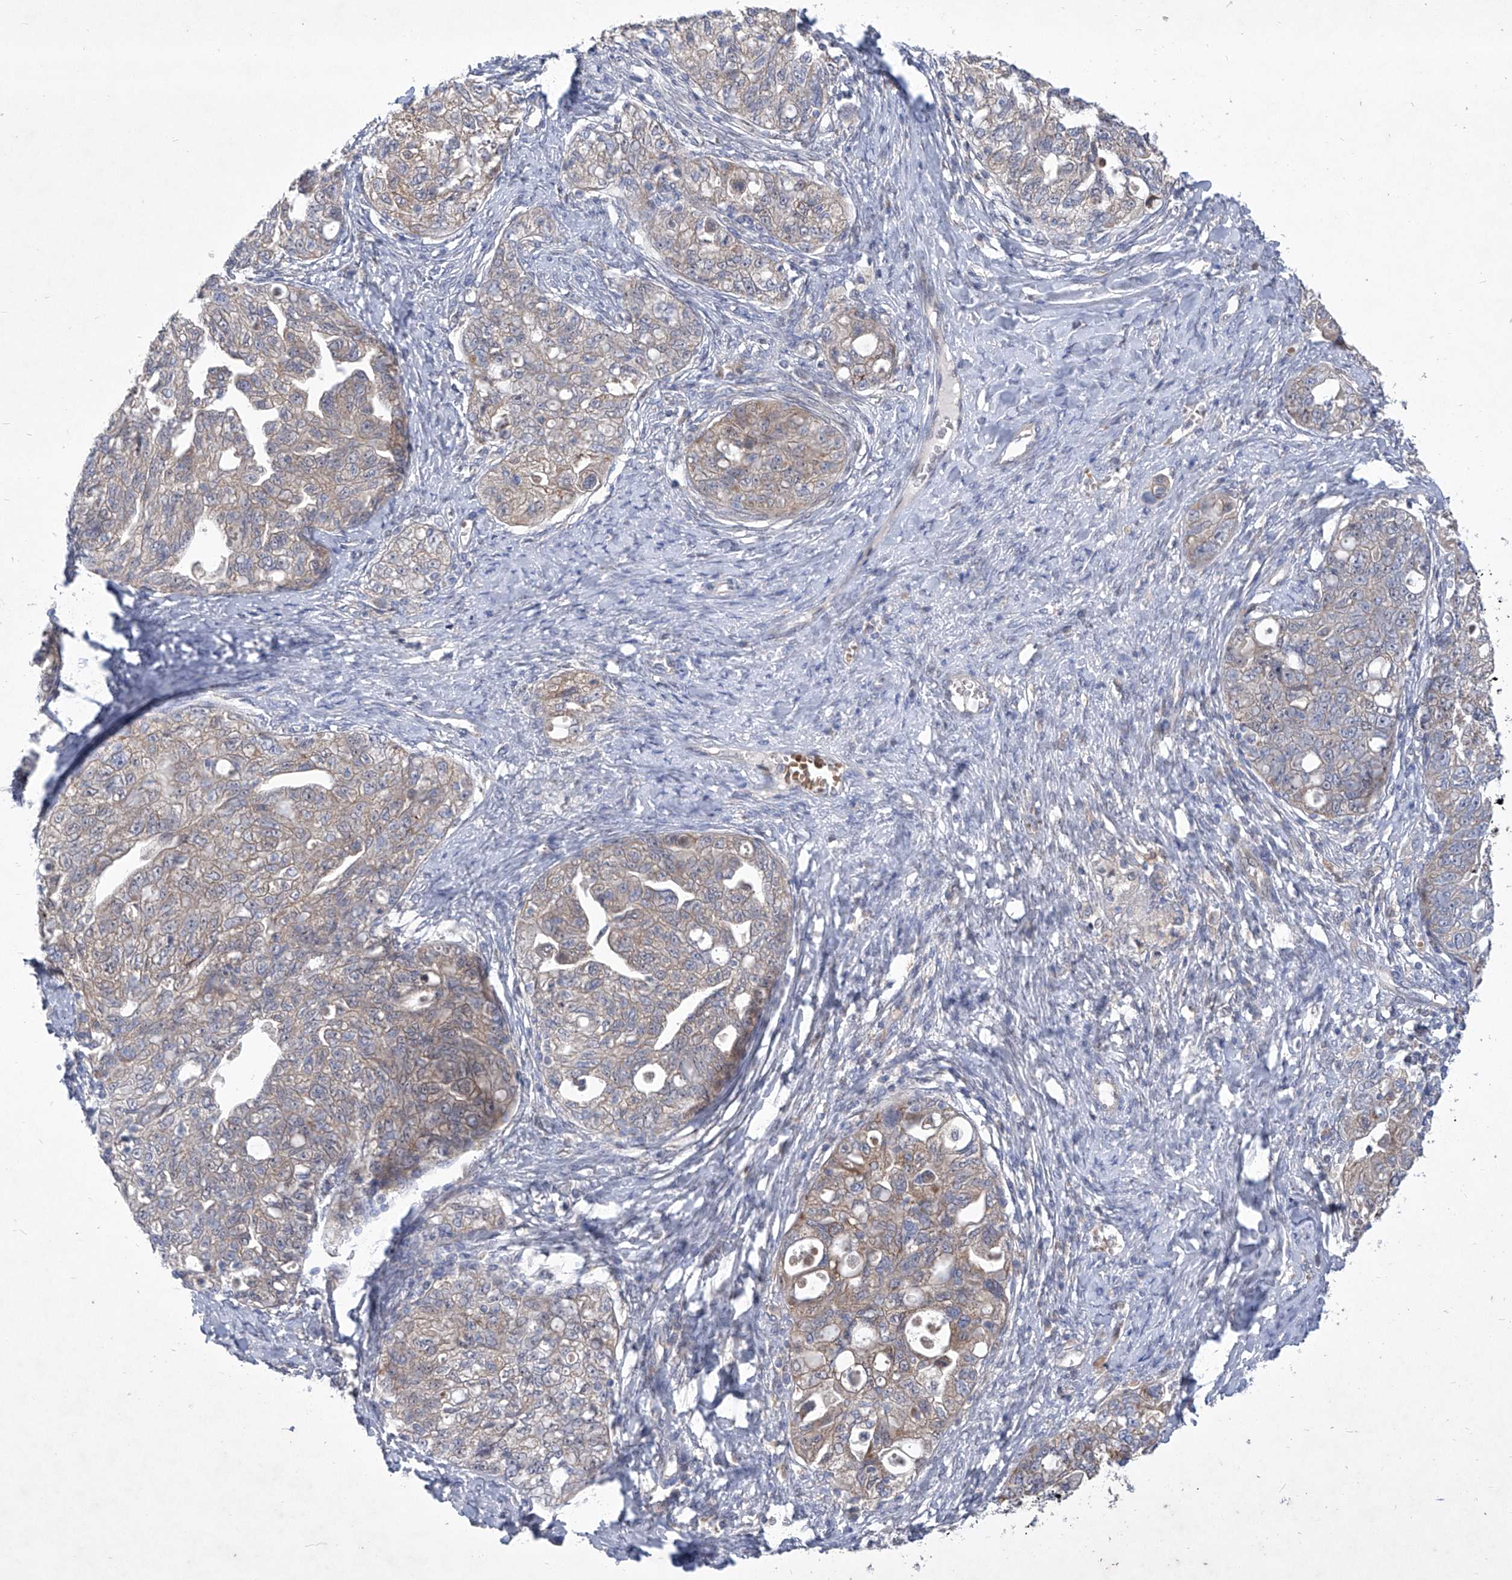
{"staining": {"intensity": "weak", "quantity": "<25%", "location": "cytoplasmic/membranous"}, "tissue": "ovarian cancer", "cell_type": "Tumor cells", "image_type": "cancer", "snomed": [{"axis": "morphology", "description": "Carcinoma, NOS"}, {"axis": "morphology", "description": "Cystadenocarcinoma, serous, NOS"}, {"axis": "topography", "description": "Ovary"}], "caption": "Immunohistochemistry (IHC) photomicrograph of neoplastic tissue: carcinoma (ovarian) stained with DAB shows no significant protein expression in tumor cells.", "gene": "COQ3", "patient": {"sex": "female", "age": 69}}